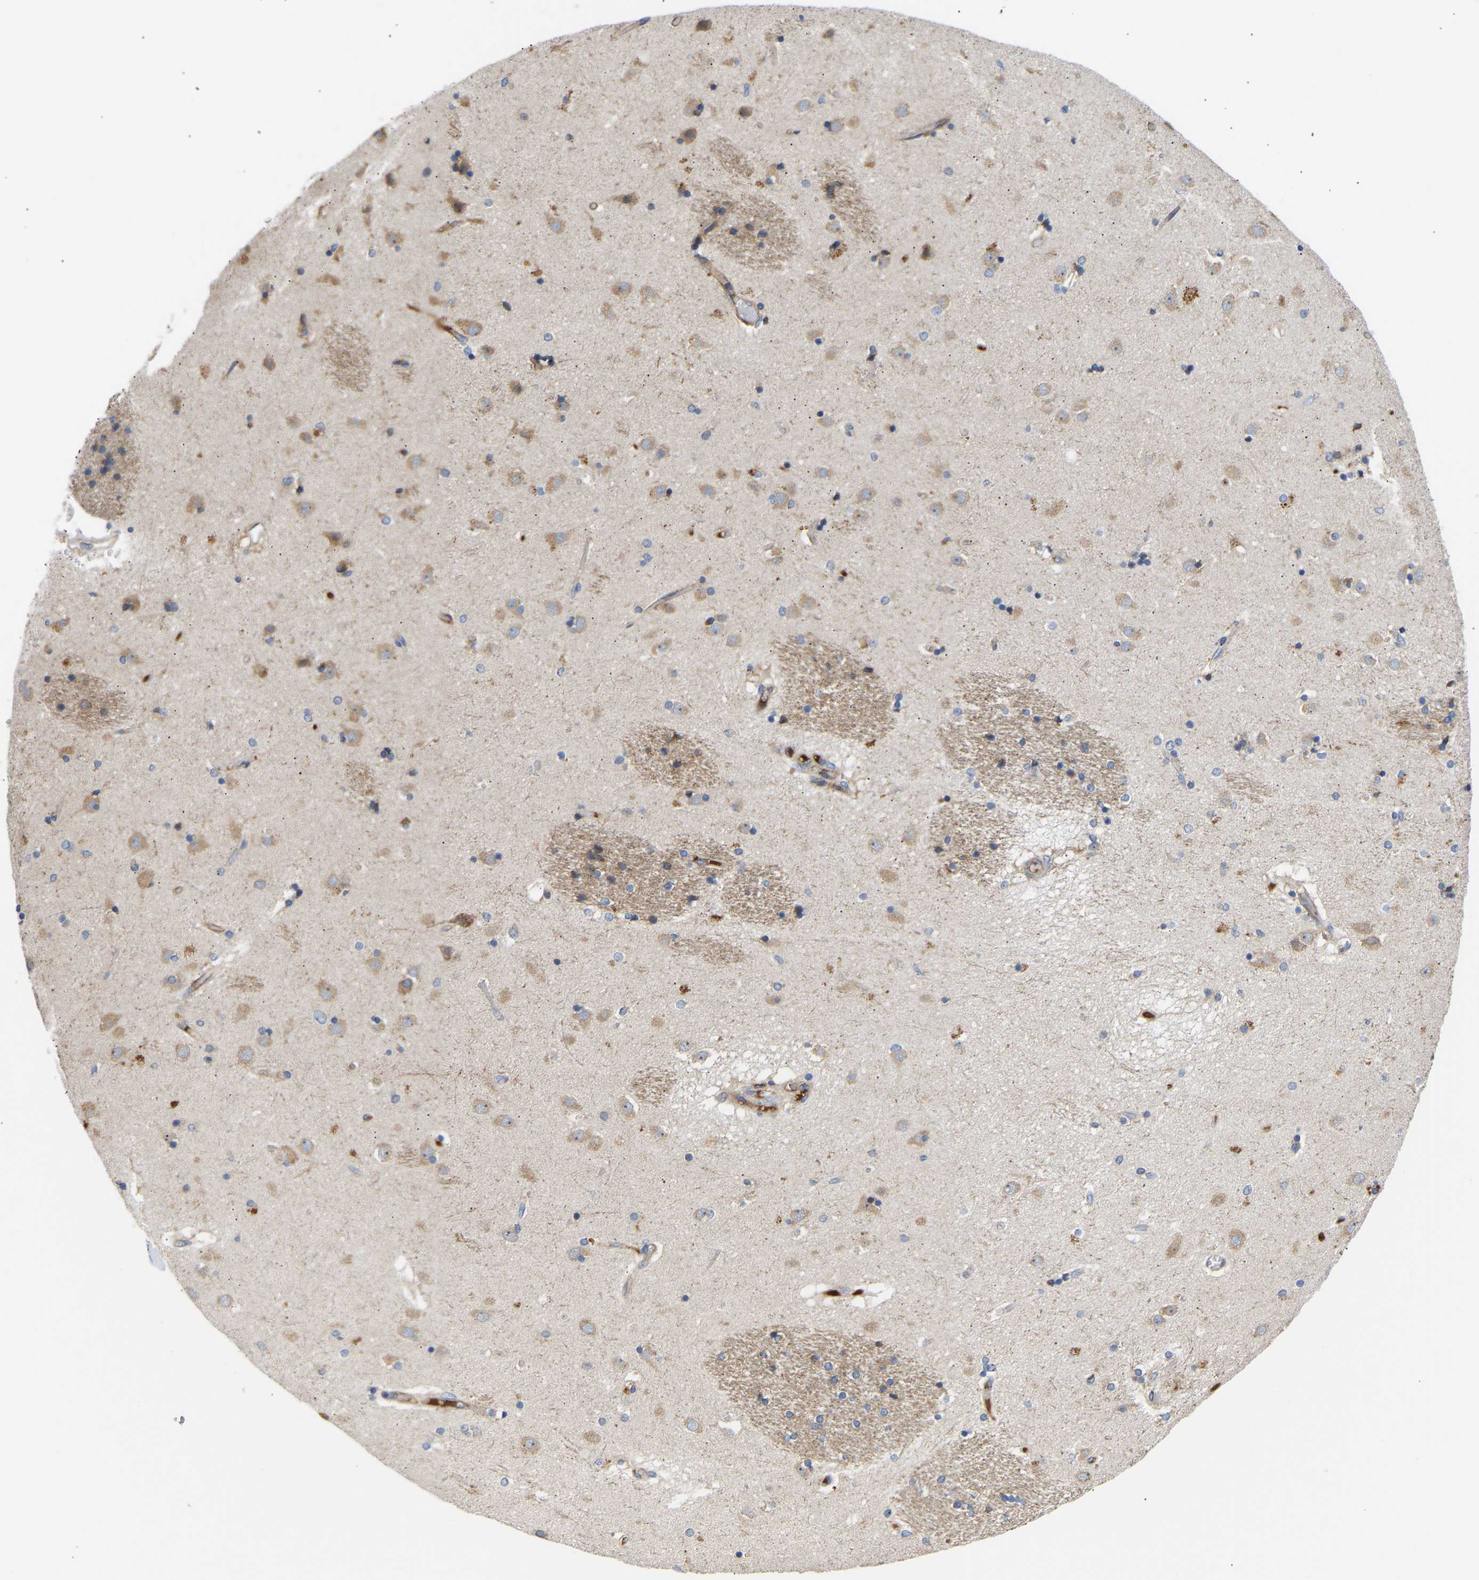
{"staining": {"intensity": "weak", "quantity": "<25%", "location": "cytoplasmic/membranous"}, "tissue": "caudate", "cell_type": "Glial cells", "image_type": "normal", "snomed": [{"axis": "morphology", "description": "Normal tissue, NOS"}, {"axis": "topography", "description": "Lateral ventricle wall"}], "caption": "IHC image of normal caudate: caudate stained with DAB reveals no significant protein staining in glial cells.", "gene": "AIMP2", "patient": {"sex": "male", "age": 70}}